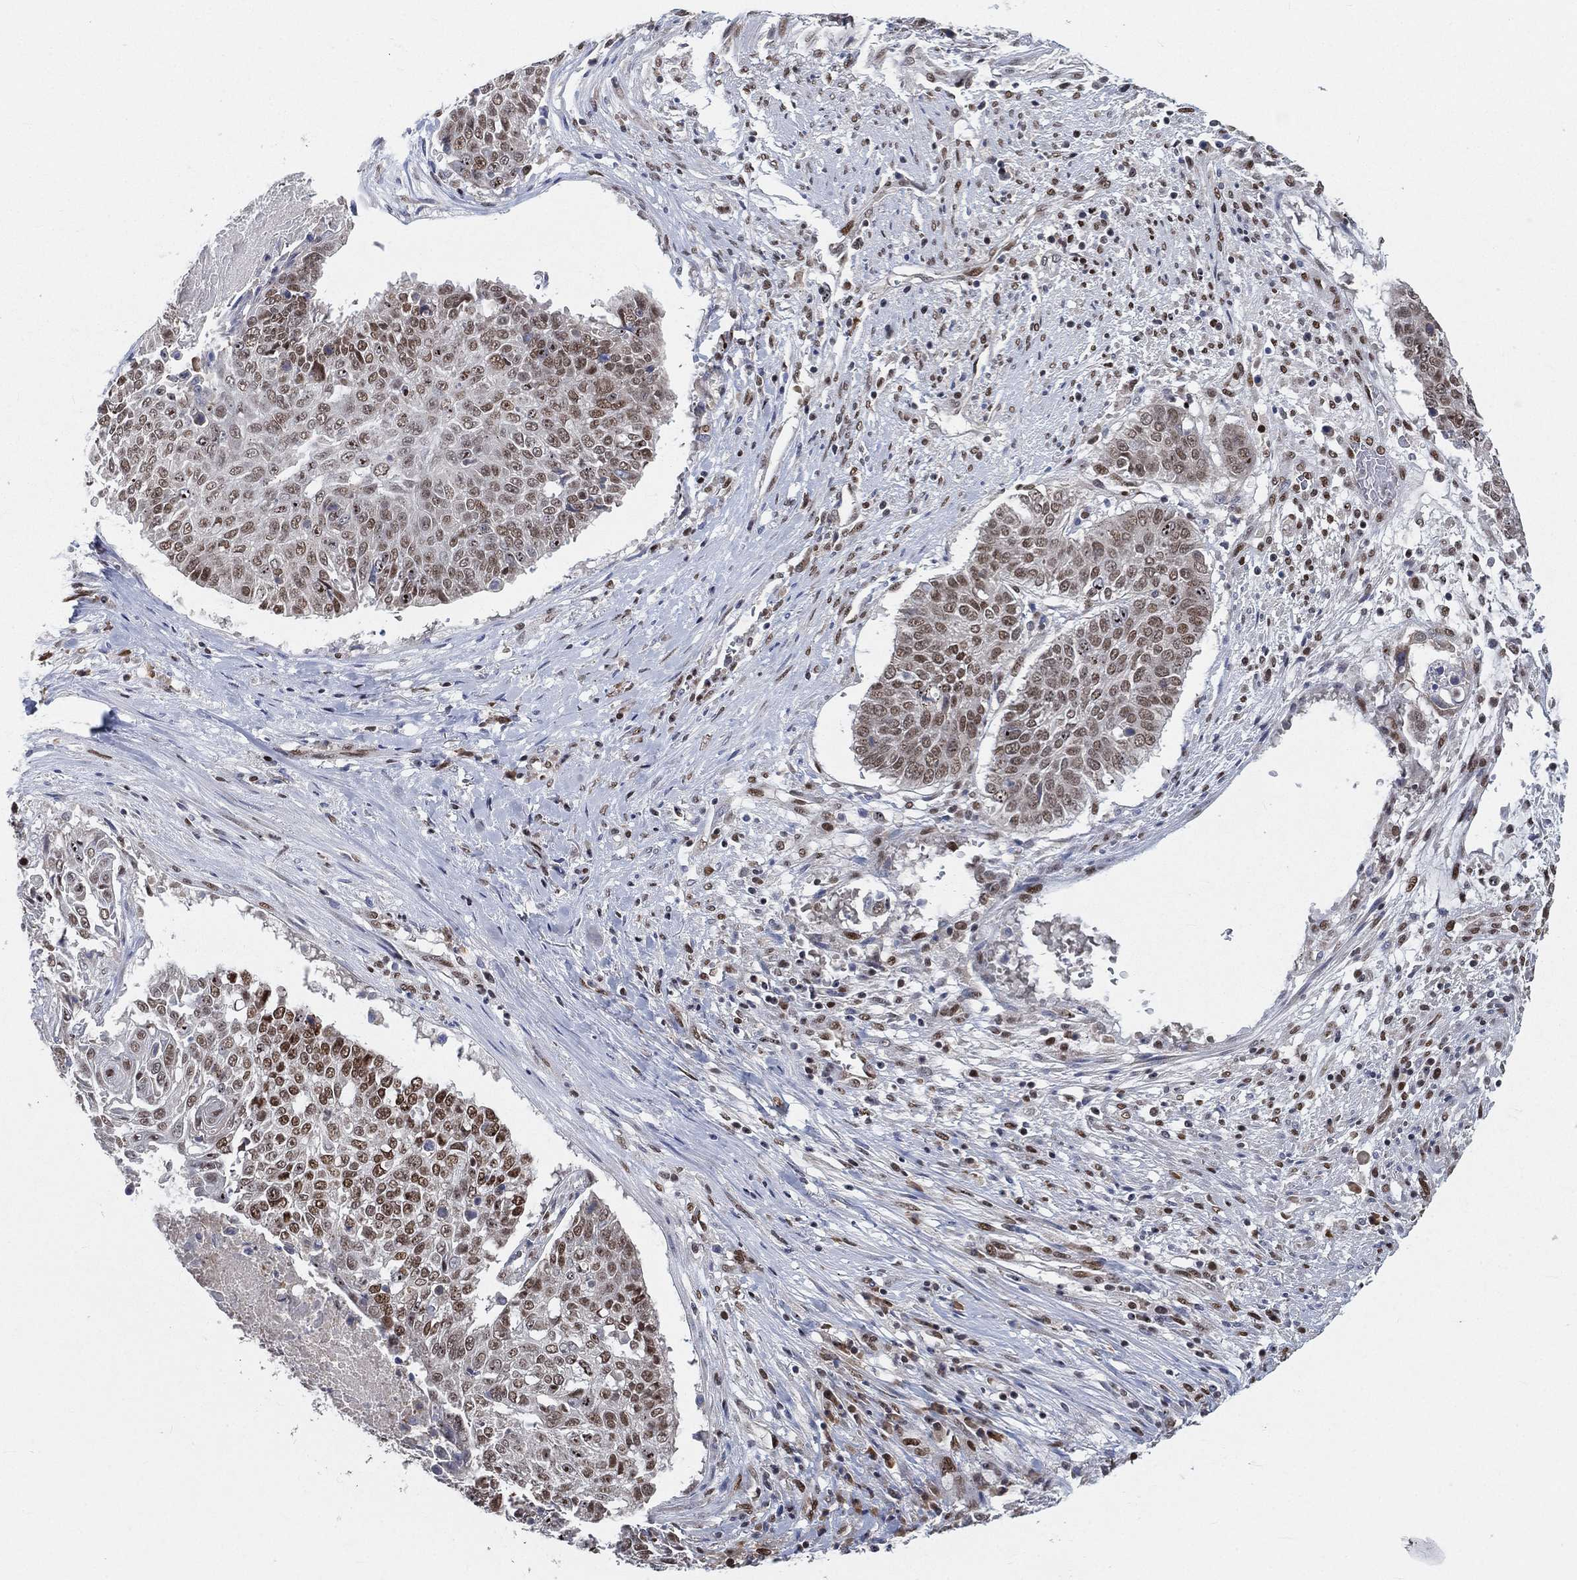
{"staining": {"intensity": "moderate", "quantity": "<25%", "location": "nuclear"}, "tissue": "lung cancer", "cell_type": "Tumor cells", "image_type": "cancer", "snomed": [{"axis": "morphology", "description": "Squamous cell carcinoma, NOS"}, {"axis": "topography", "description": "Lung"}], "caption": "Immunohistochemical staining of lung cancer (squamous cell carcinoma) demonstrates low levels of moderate nuclear protein staining in approximately <25% of tumor cells.", "gene": "YLPM1", "patient": {"sex": "male", "age": 64}}